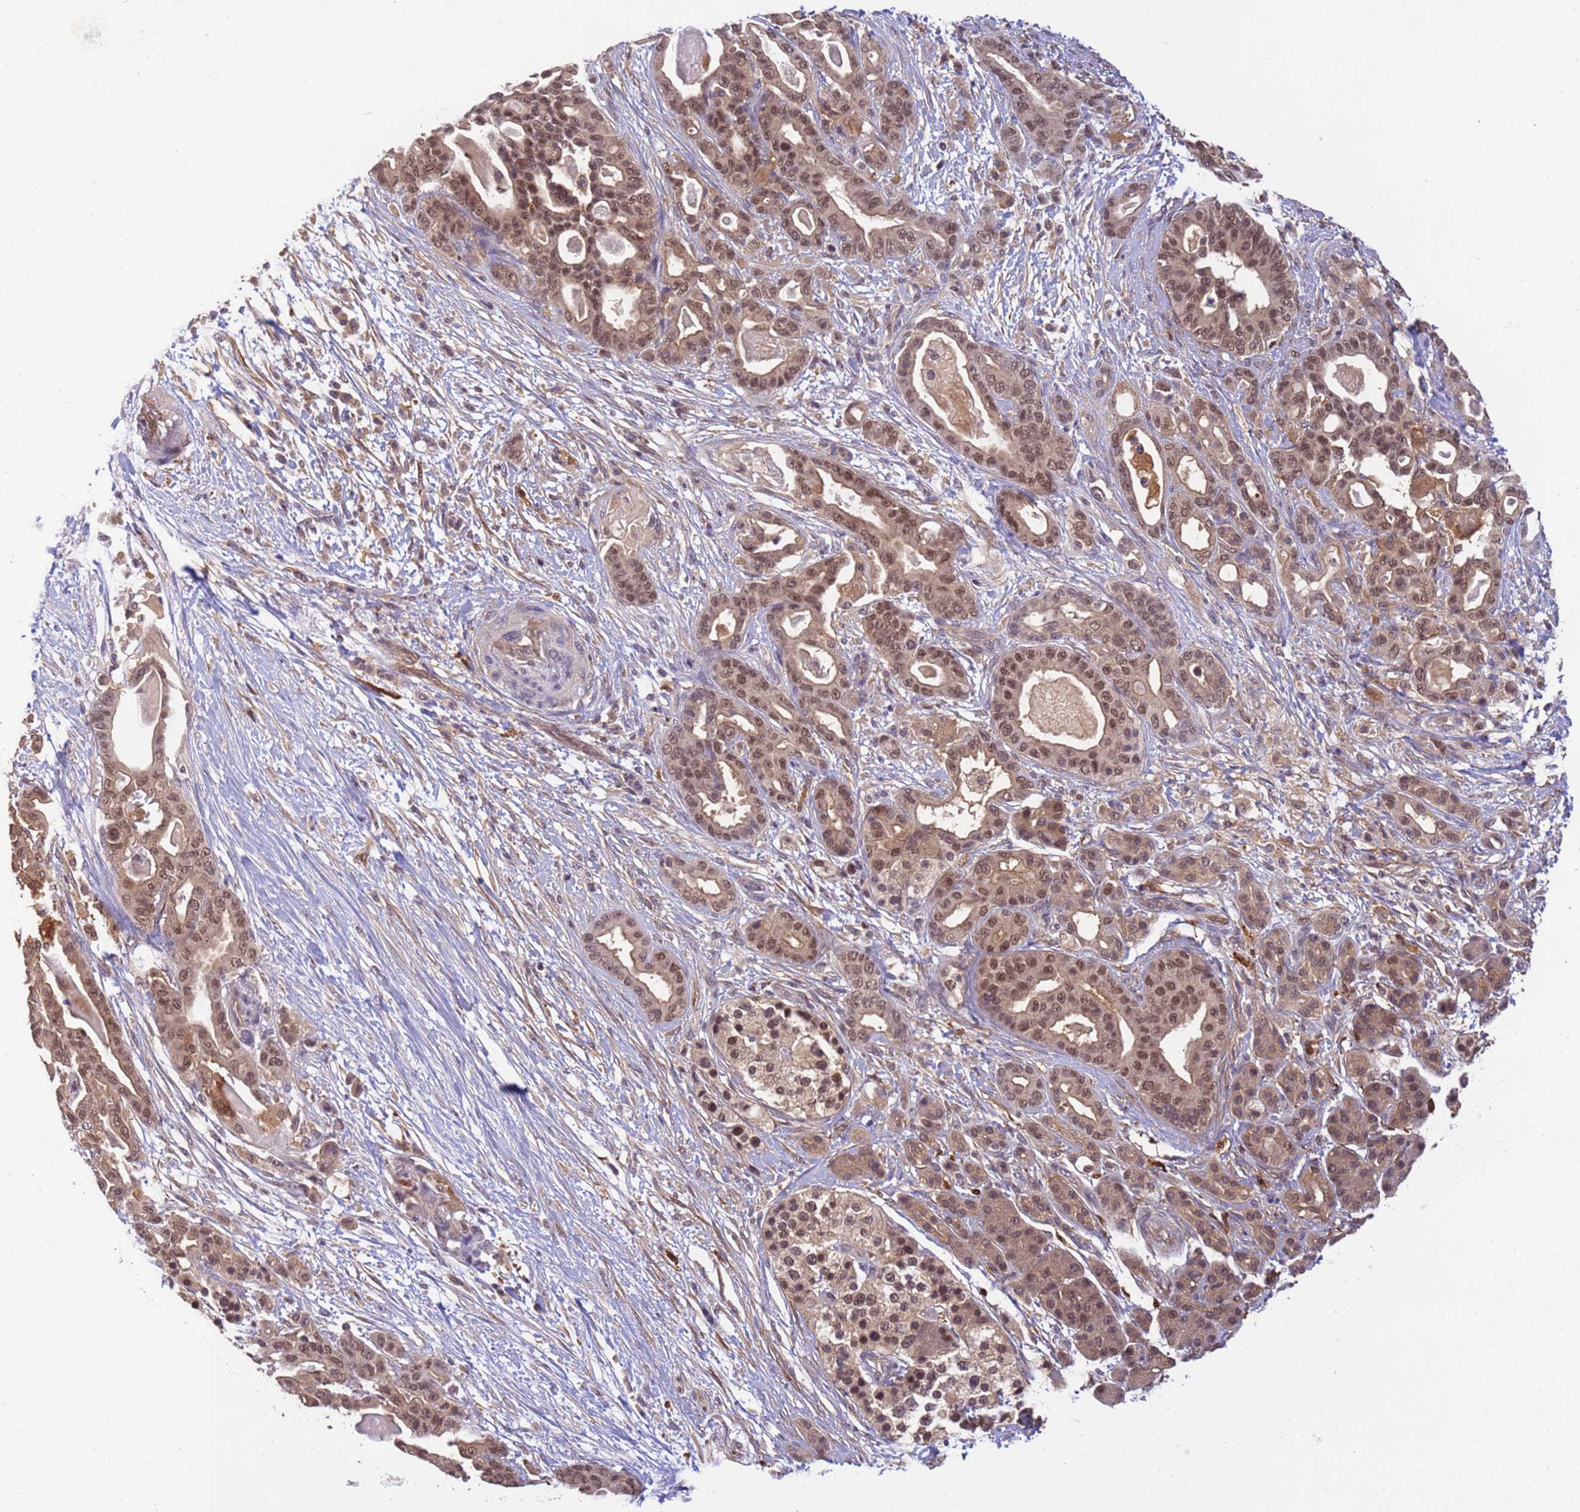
{"staining": {"intensity": "moderate", "quantity": ">75%", "location": "nuclear"}, "tissue": "pancreatic cancer", "cell_type": "Tumor cells", "image_type": "cancer", "snomed": [{"axis": "morphology", "description": "Adenocarcinoma, NOS"}, {"axis": "topography", "description": "Pancreas"}], "caption": "A high-resolution micrograph shows immunohistochemistry staining of adenocarcinoma (pancreatic), which reveals moderate nuclear positivity in about >75% of tumor cells.", "gene": "NPEPPS", "patient": {"sex": "male", "age": 63}}